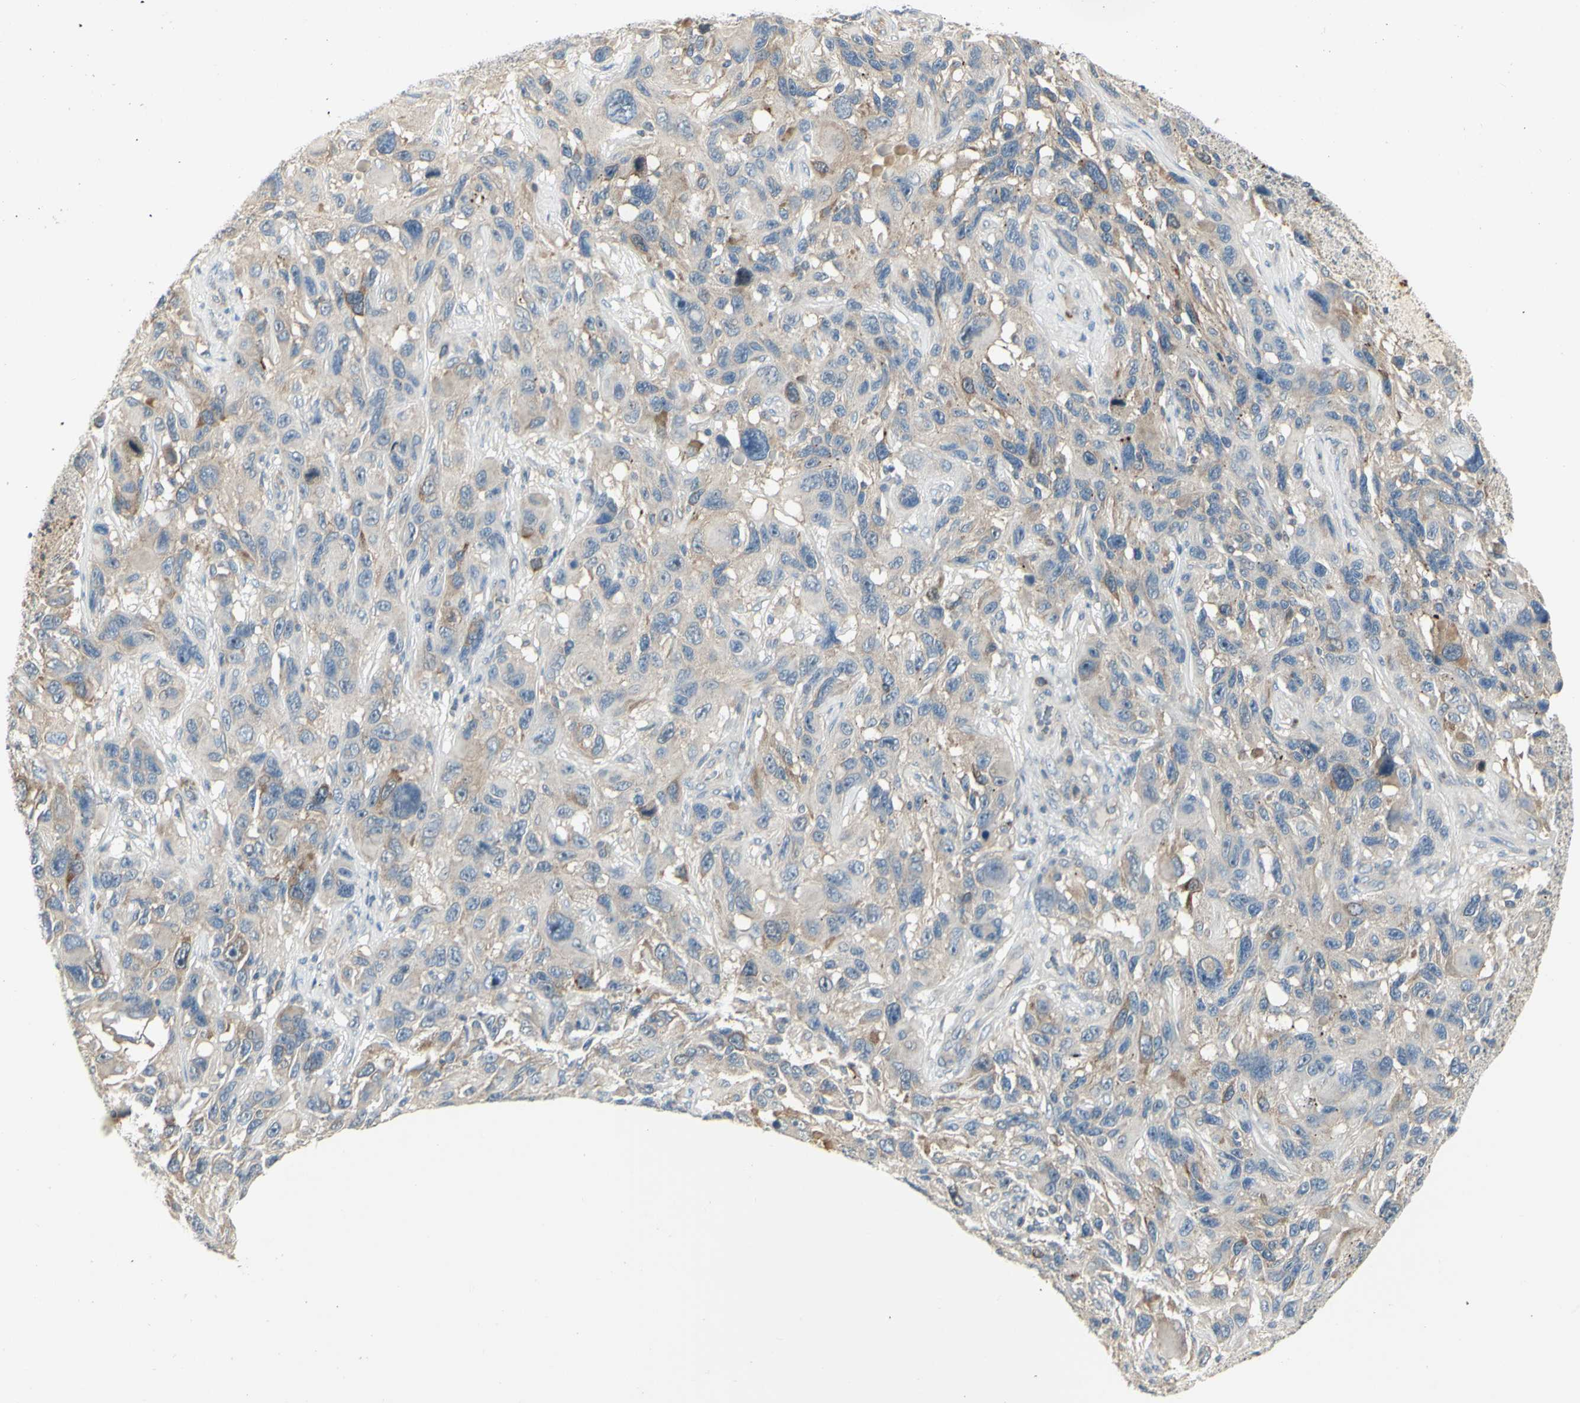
{"staining": {"intensity": "weak", "quantity": "25%-75%", "location": "cytoplasmic/membranous"}, "tissue": "melanoma", "cell_type": "Tumor cells", "image_type": "cancer", "snomed": [{"axis": "morphology", "description": "Malignant melanoma, NOS"}, {"axis": "topography", "description": "Skin"}], "caption": "Immunohistochemical staining of human melanoma shows low levels of weak cytoplasmic/membranous protein expression in about 25%-75% of tumor cells.", "gene": "CCNB2", "patient": {"sex": "male", "age": 53}}